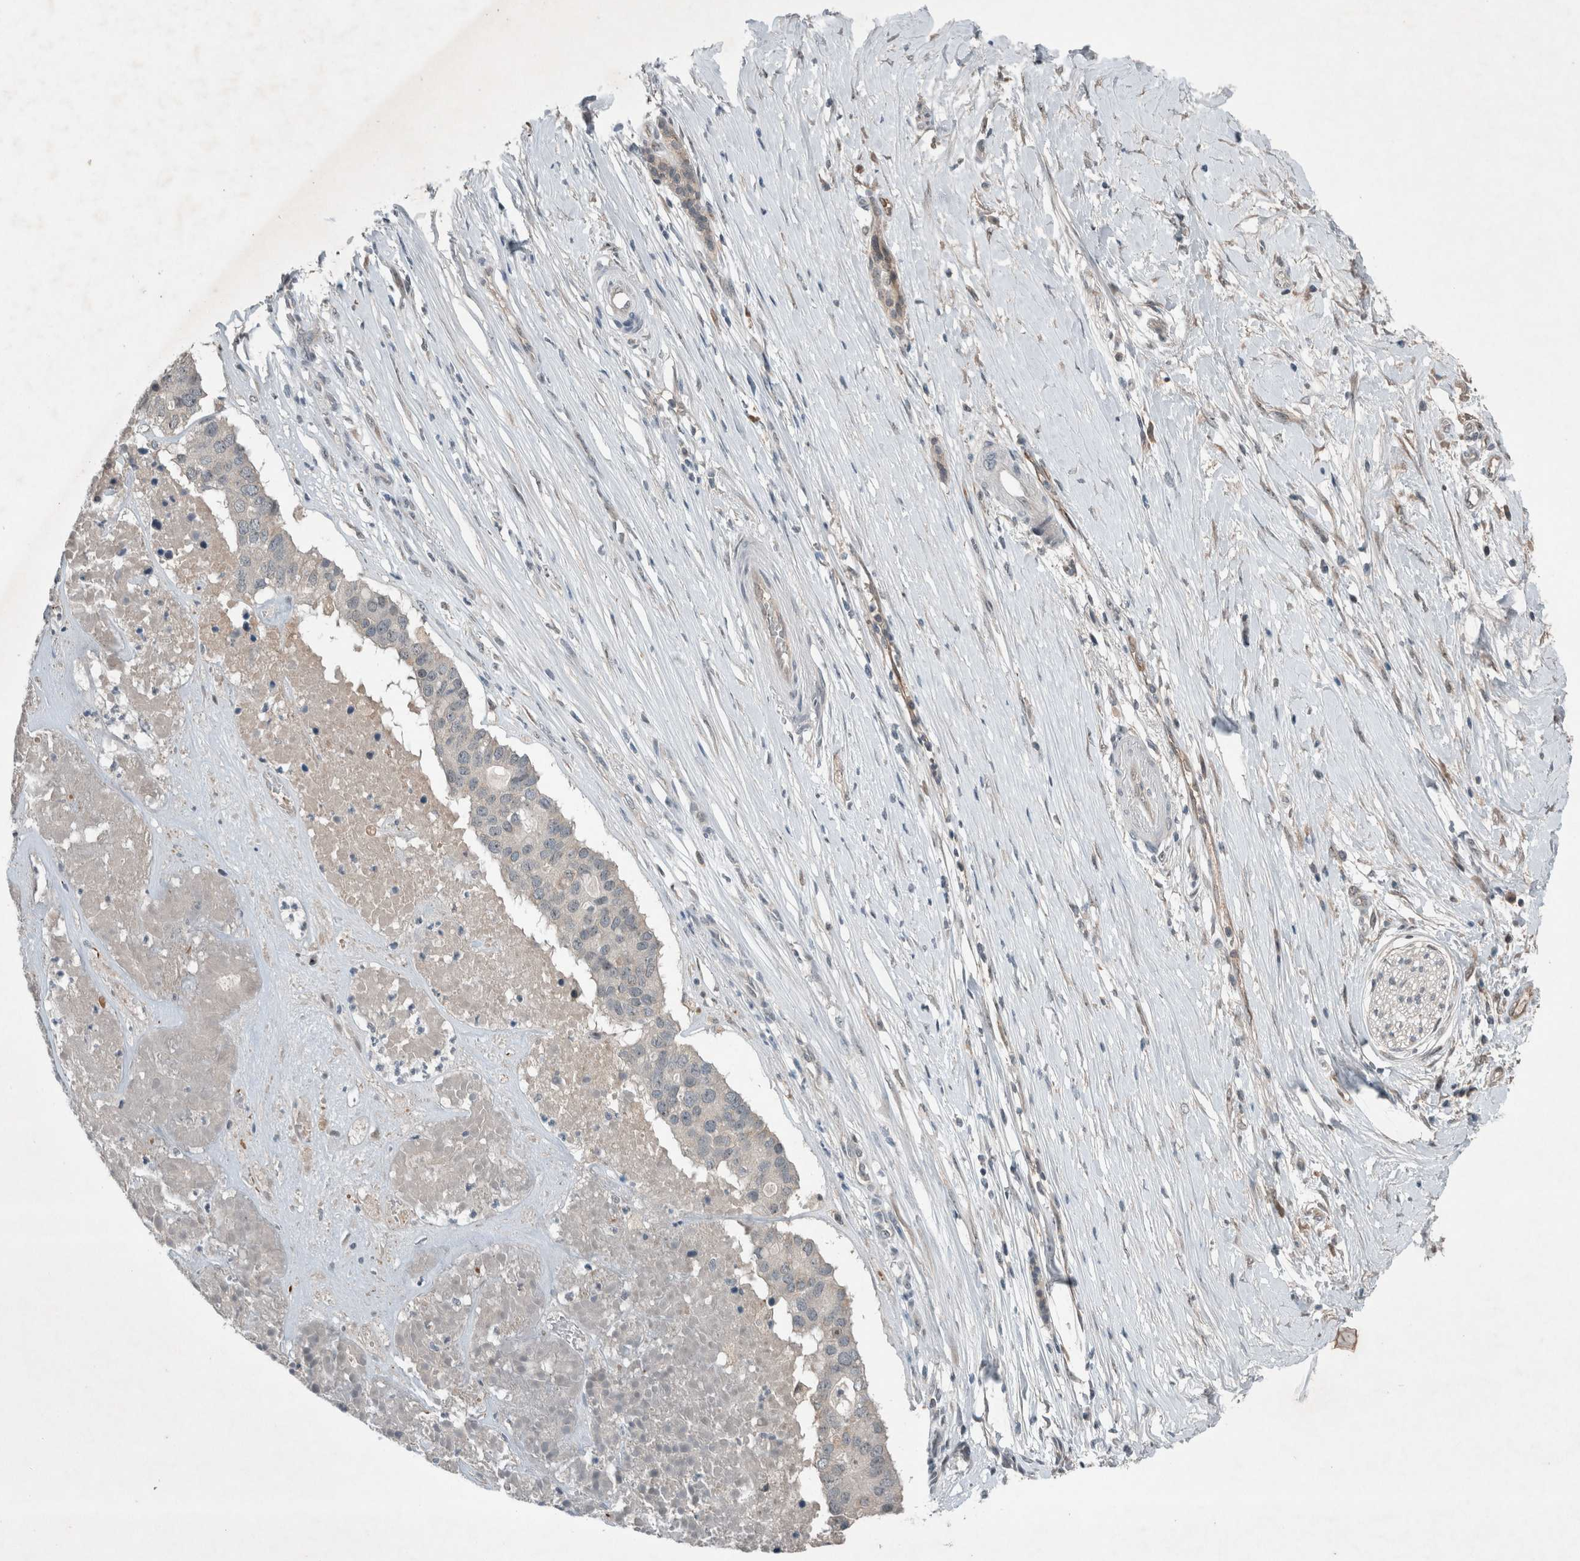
{"staining": {"intensity": "weak", "quantity": "<25%", "location": "cytoplasmic/membranous"}, "tissue": "pancreatic cancer", "cell_type": "Tumor cells", "image_type": "cancer", "snomed": [{"axis": "morphology", "description": "Adenocarcinoma, NOS"}, {"axis": "topography", "description": "Pancreas"}], "caption": "The image displays no significant staining in tumor cells of pancreatic adenocarcinoma.", "gene": "RALGDS", "patient": {"sex": "male", "age": 50}}